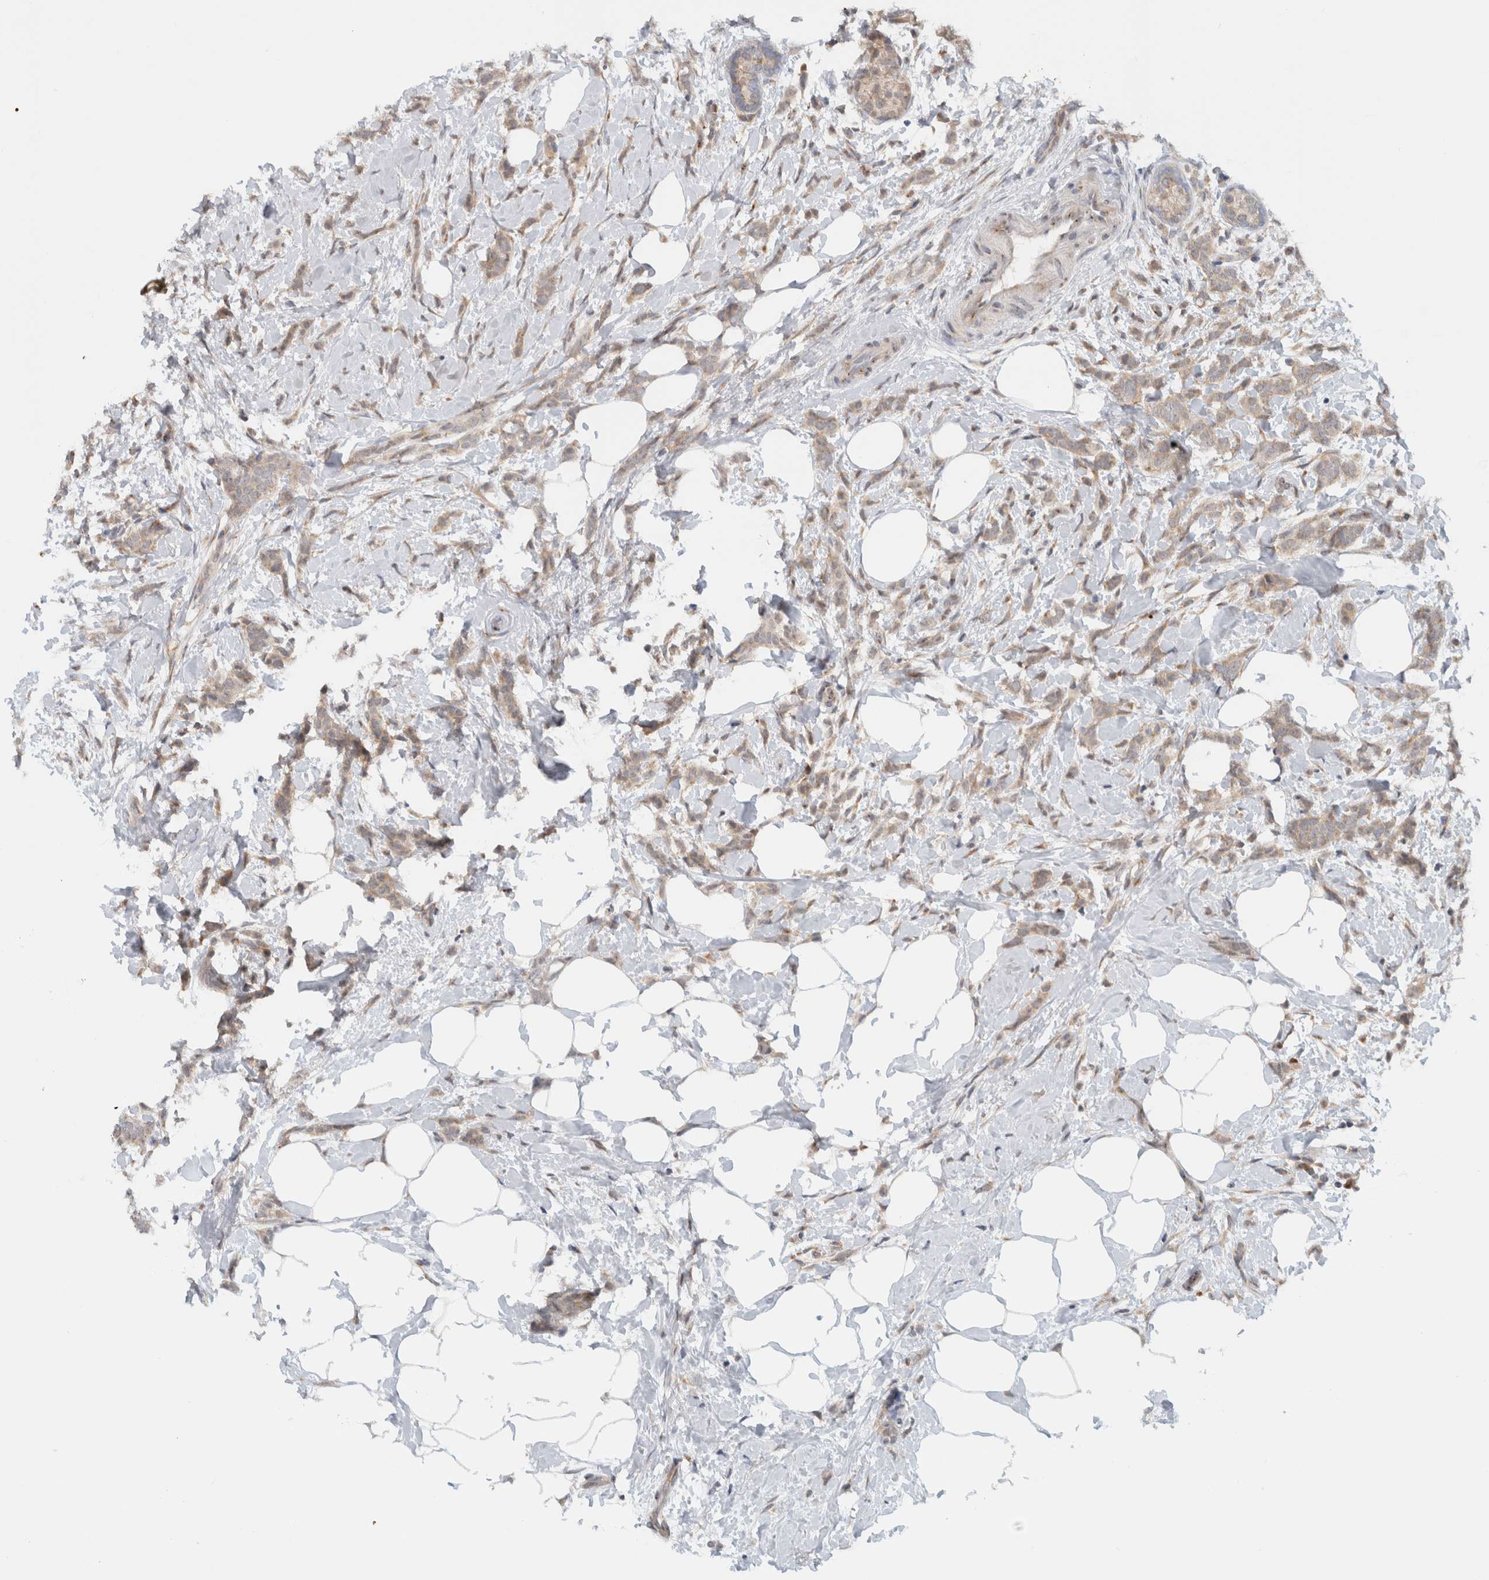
{"staining": {"intensity": "weak", "quantity": ">75%", "location": "cytoplasmic/membranous"}, "tissue": "breast cancer", "cell_type": "Tumor cells", "image_type": "cancer", "snomed": [{"axis": "morphology", "description": "Lobular carcinoma, in situ"}, {"axis": "morphology", "description": "Lobular carcinoma"}, {"axis": "topography", "description": "Breast"}], "caption": "A micrograph of breast cancer (lobular carcinoma) stained for a protein displays weak cytoplasmic/membranous brown staining in tumor cells.", "gene": "CMC2", "patient": {"sex": "female", "age": 41}}